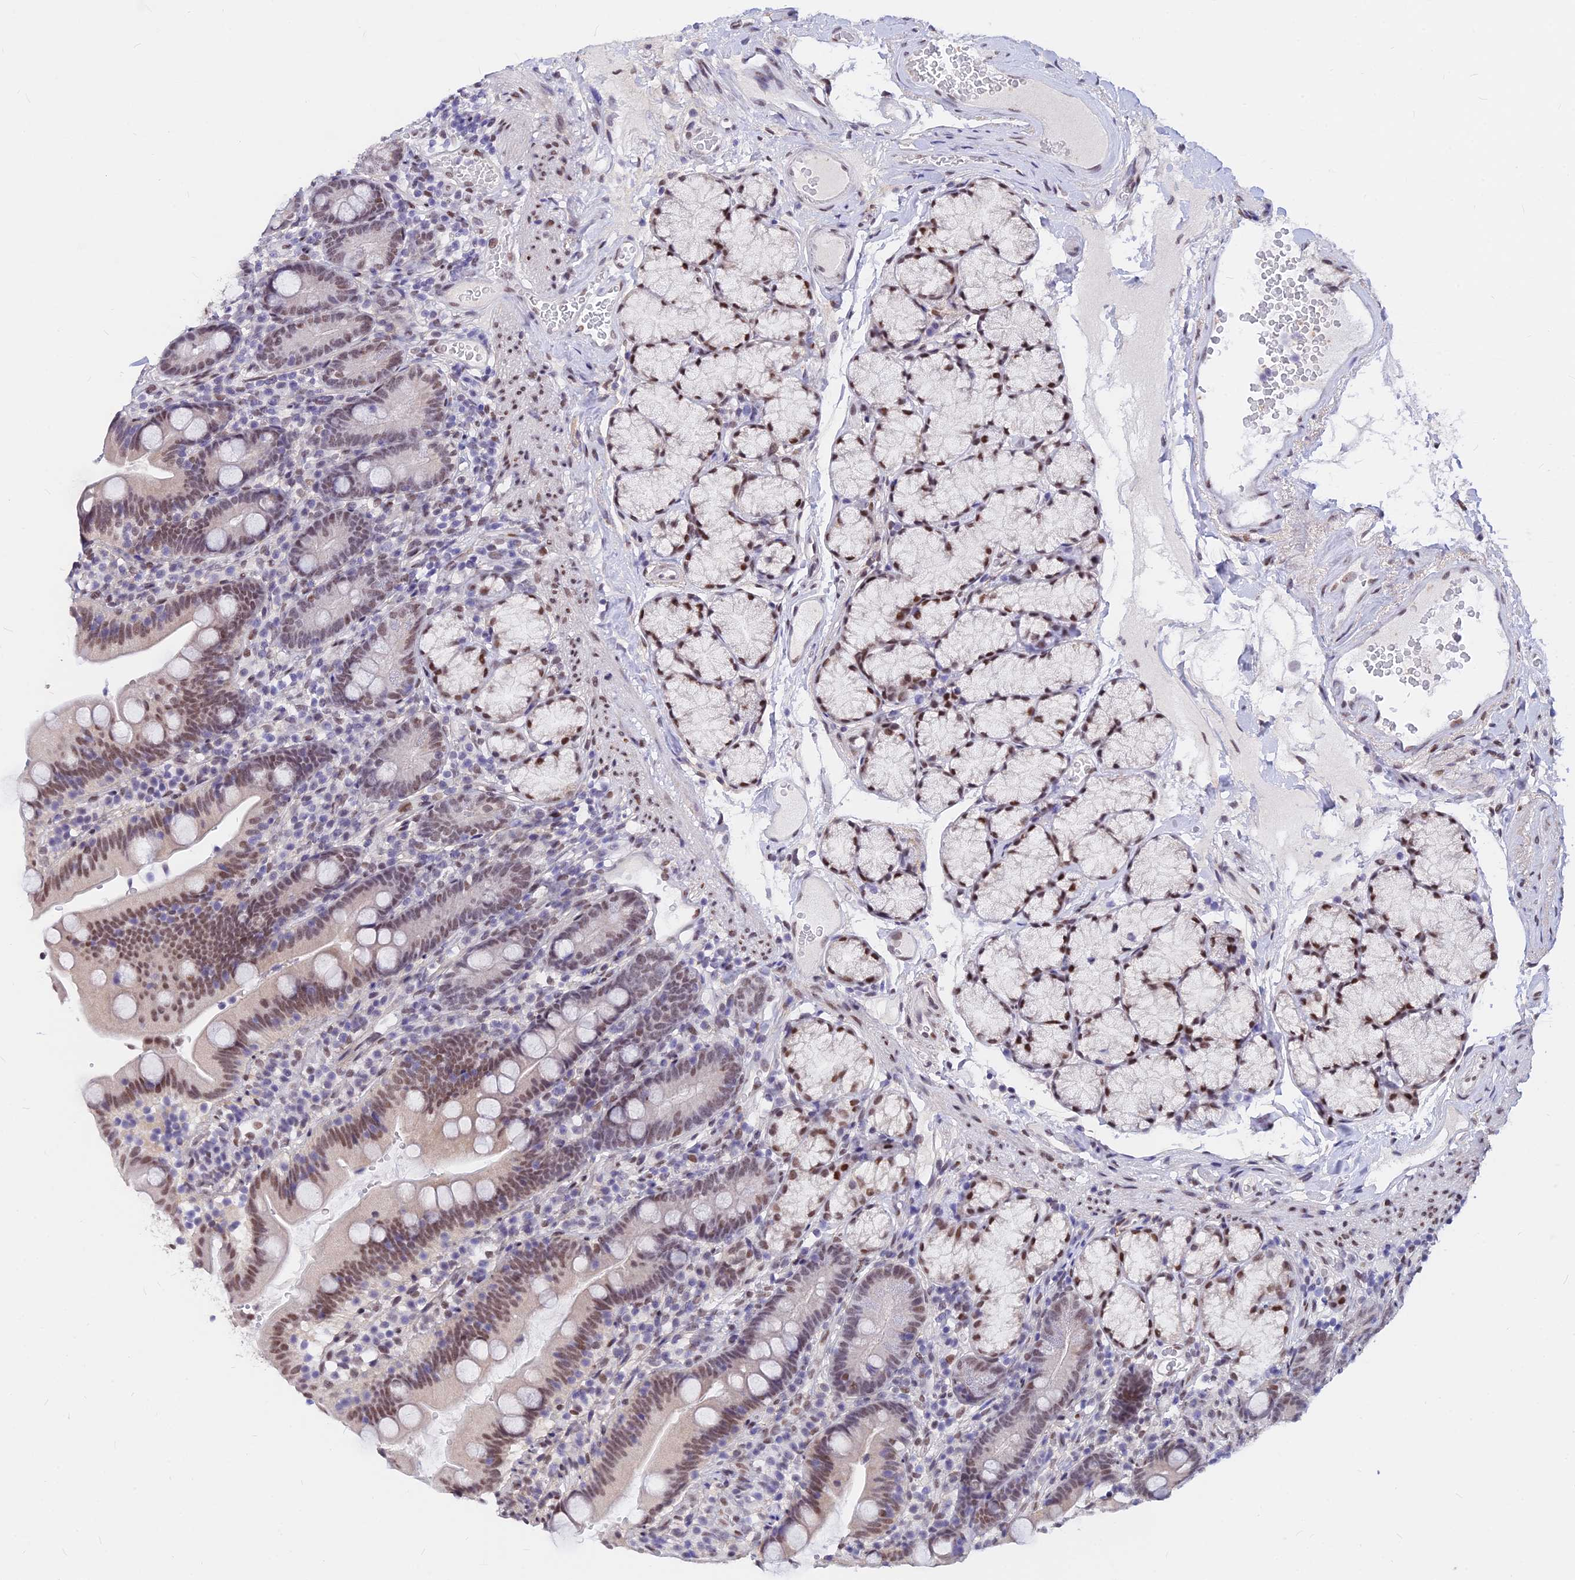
{"staining": {"intensity": "moderate", "quantity": ">75%", "location": "nuclear"}, "tissue": "duodenum", "cell_type": "Glandular cells", "image_type": "normal", "snomed": [{"axis": "morphology", "description": "Normal tissue, NOS"}, {"axis": "topography", "description": "Duodenum"}], "caption": "Duodenum stained with immunohistochemistry (IHC) reveals moderate nuclear staining in approximately >75% of glandular cells.", "gene": "KCTD13", "patient": {"sex": "female", "age": 67}}